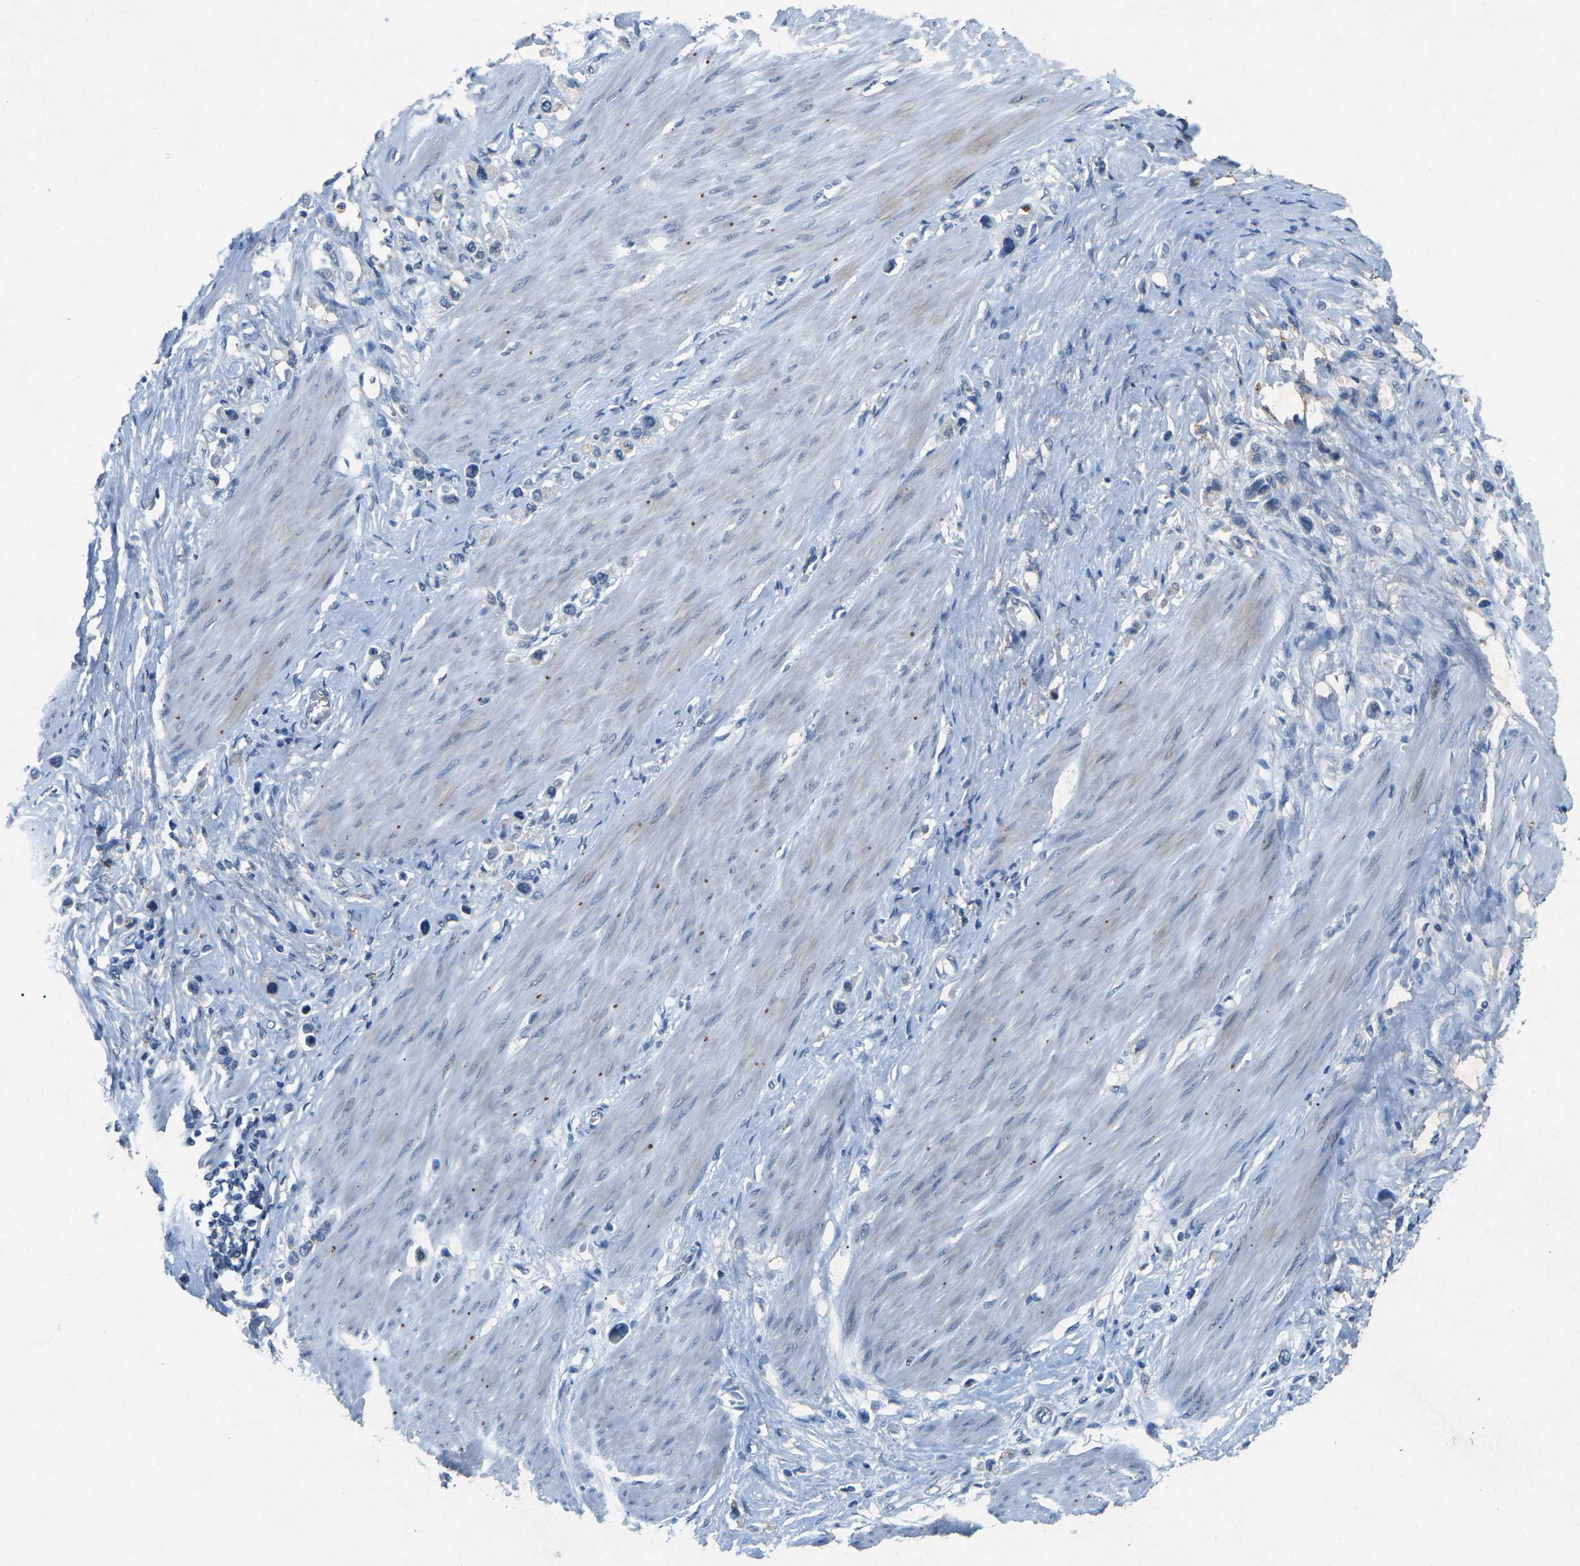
{"staining": {"intensity": "negative", "quantity": "none", "location": "none"}, "tissue": "stomach cancer", "cell_type": "Tumor cells", "image_type": "cancer", "snomed": [{"axis": "morphology", "description": "Adenocarcinoma, NOS"}, {"axis": "topography", "description": "Stomach"}], "caption": "A histopathology image of stomach adenocarcinoma stained for a protein demonstrates no brown staining in tumor cells.", "gene": "PLG", "patient": {"sex": "female", "age": 65}}